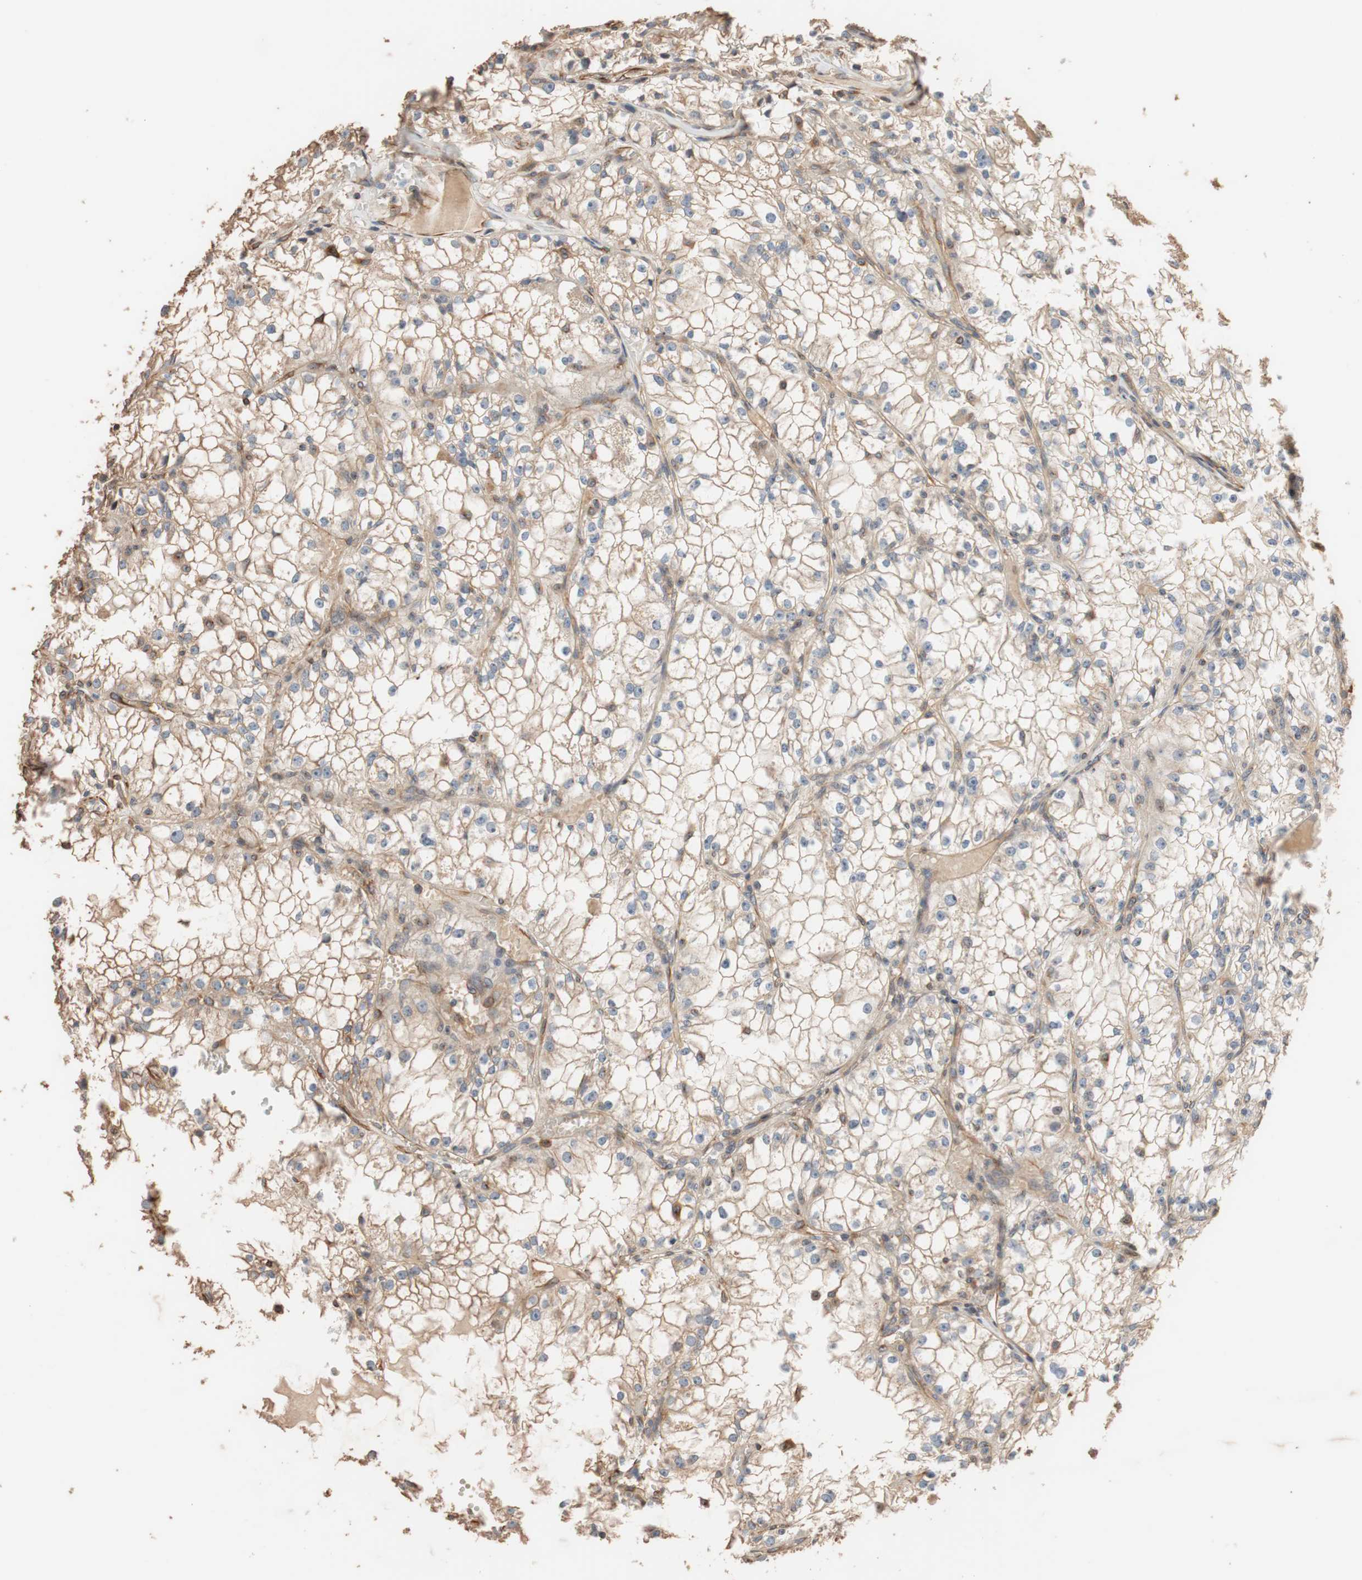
{"staining": {"intensity": "moderate", "quantity": ">75%", "location": "cytoplasmic/membranous"}, "tissue": "renal cancer", "cell_type": "Tumor cells", "image_type": "cancer", "snomed": [{"axis": "morphology", "description": "Adenocarcinoma, NOS"}, {"axis": "topography", "description": "Kidney"}], "caption": "Brown immunohistochemical staining in human adenocarcinoma (renal) exhibits moderate cytoplasmic/membranous positivity in approximately >75% of tumor cells.", "gene": "TUBB", "patient": {"sex": "male", "age": 56}}